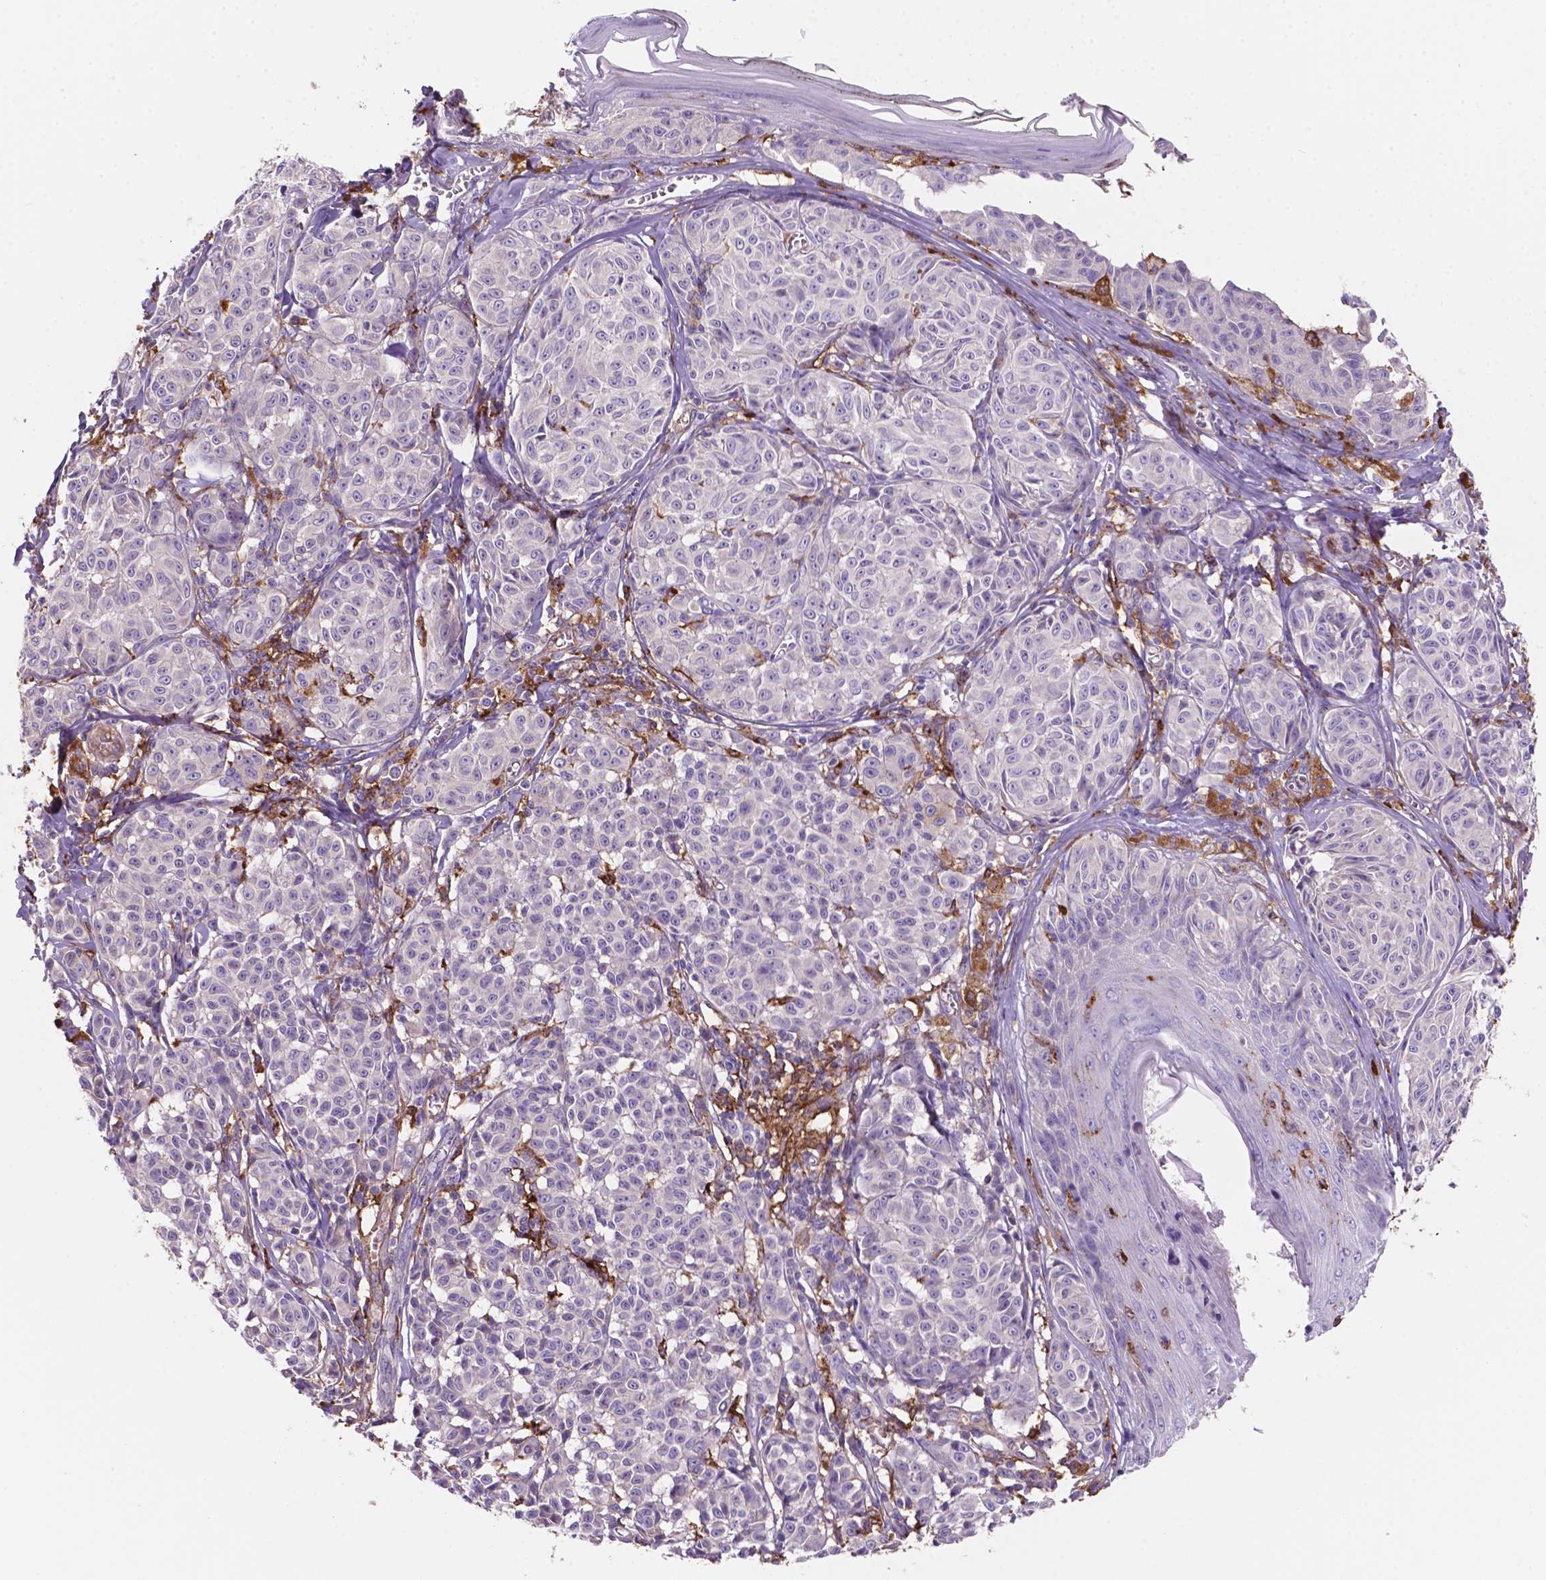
{"staining": {"intensity": "negative", "quantity": "none", "location": "none"}, "tissue": "melanoma", "cell_type": "Tumor cells", "image_type": "cancer", "snomed": [{"axis": "morphology", "description": "Malignant melanoma, NOS"}, {"axis": "topography", "description": "Skin"}], "caption": "The photomicrograph reveals no significant positivity in tumor cells of melanoma.", "gene": "MKRN2OS", "patient": {"sex": "female", "age": 43}}